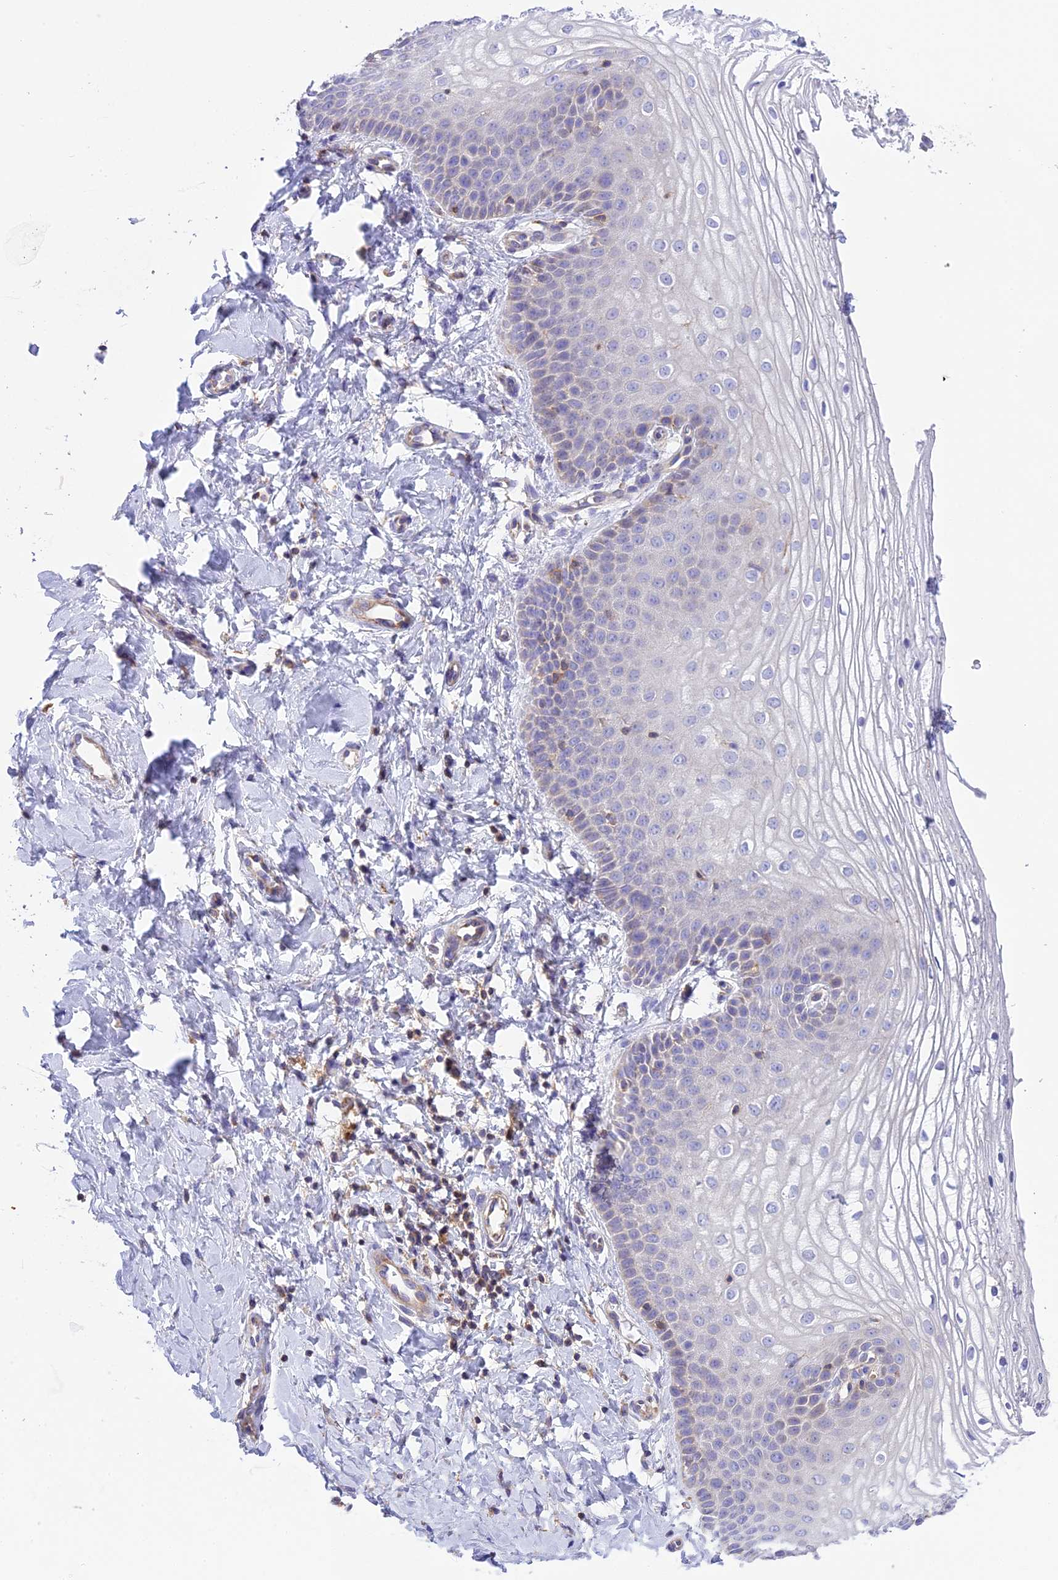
{"staining": {"intensity": "weak", "quantity": "<25%", "location": "cytoplasmic/membranous"}, "tissue": "vagina", "cell_type": "Squamous epithelial cells", "image_type": "normal", "snomed": [{"axis": "morphology", "description": "Normal tissue, NOS"}, {"axis": "topography", "description": "Vagina"}], "caption": "A high-resolution micrograph shows immunohistochemistry staining of benign vagina, which displays no significant staining in squamous epithelial cells.", "gene": "CORO7", "patient": {"sex": "female", "age": 68}}